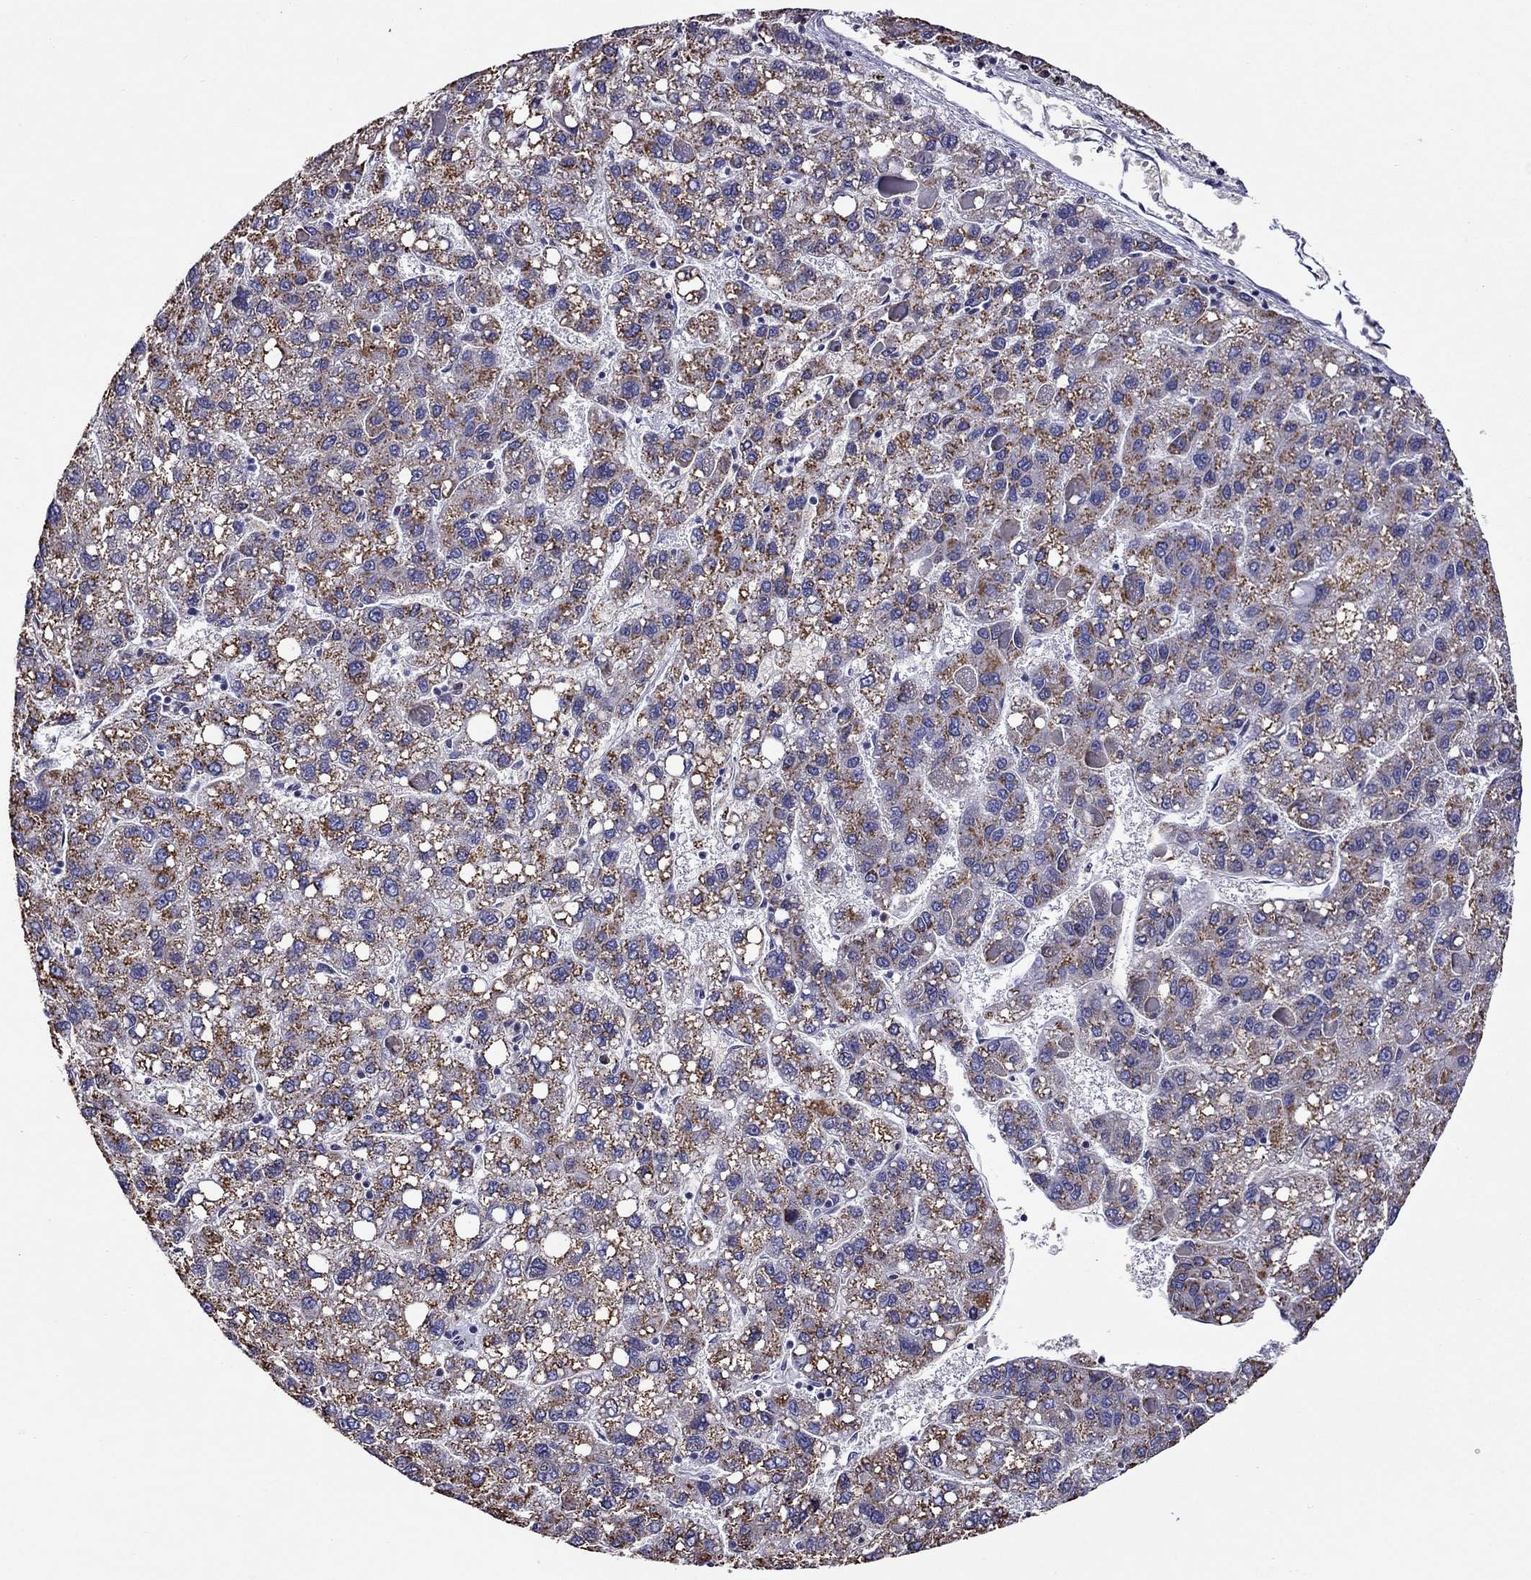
{"staining": {"intensity": "moderate", "quantity": "25%-75%", "location": "cytoplasmic/membranous"}, "tissue": "liver cancer", "cell_type": "Tumor cells", "image_type": "cancer", "snomed": [{"axis": "morphology", "description": "Carcinoma, Hepatocellular, NOS"}, {"axis": "topography", "description": "Liver"}], "caption": "Immunohistochemistry (IHC) micrograph of liver hepatocellular carcinoma stained for a protein (brown), which shows medium levels of moderate cytoplasmic/membranous staining in about 25%-75% of tumor cells.", "gene": "SCG2", "patient": {"sex": "female", "age": 82}}